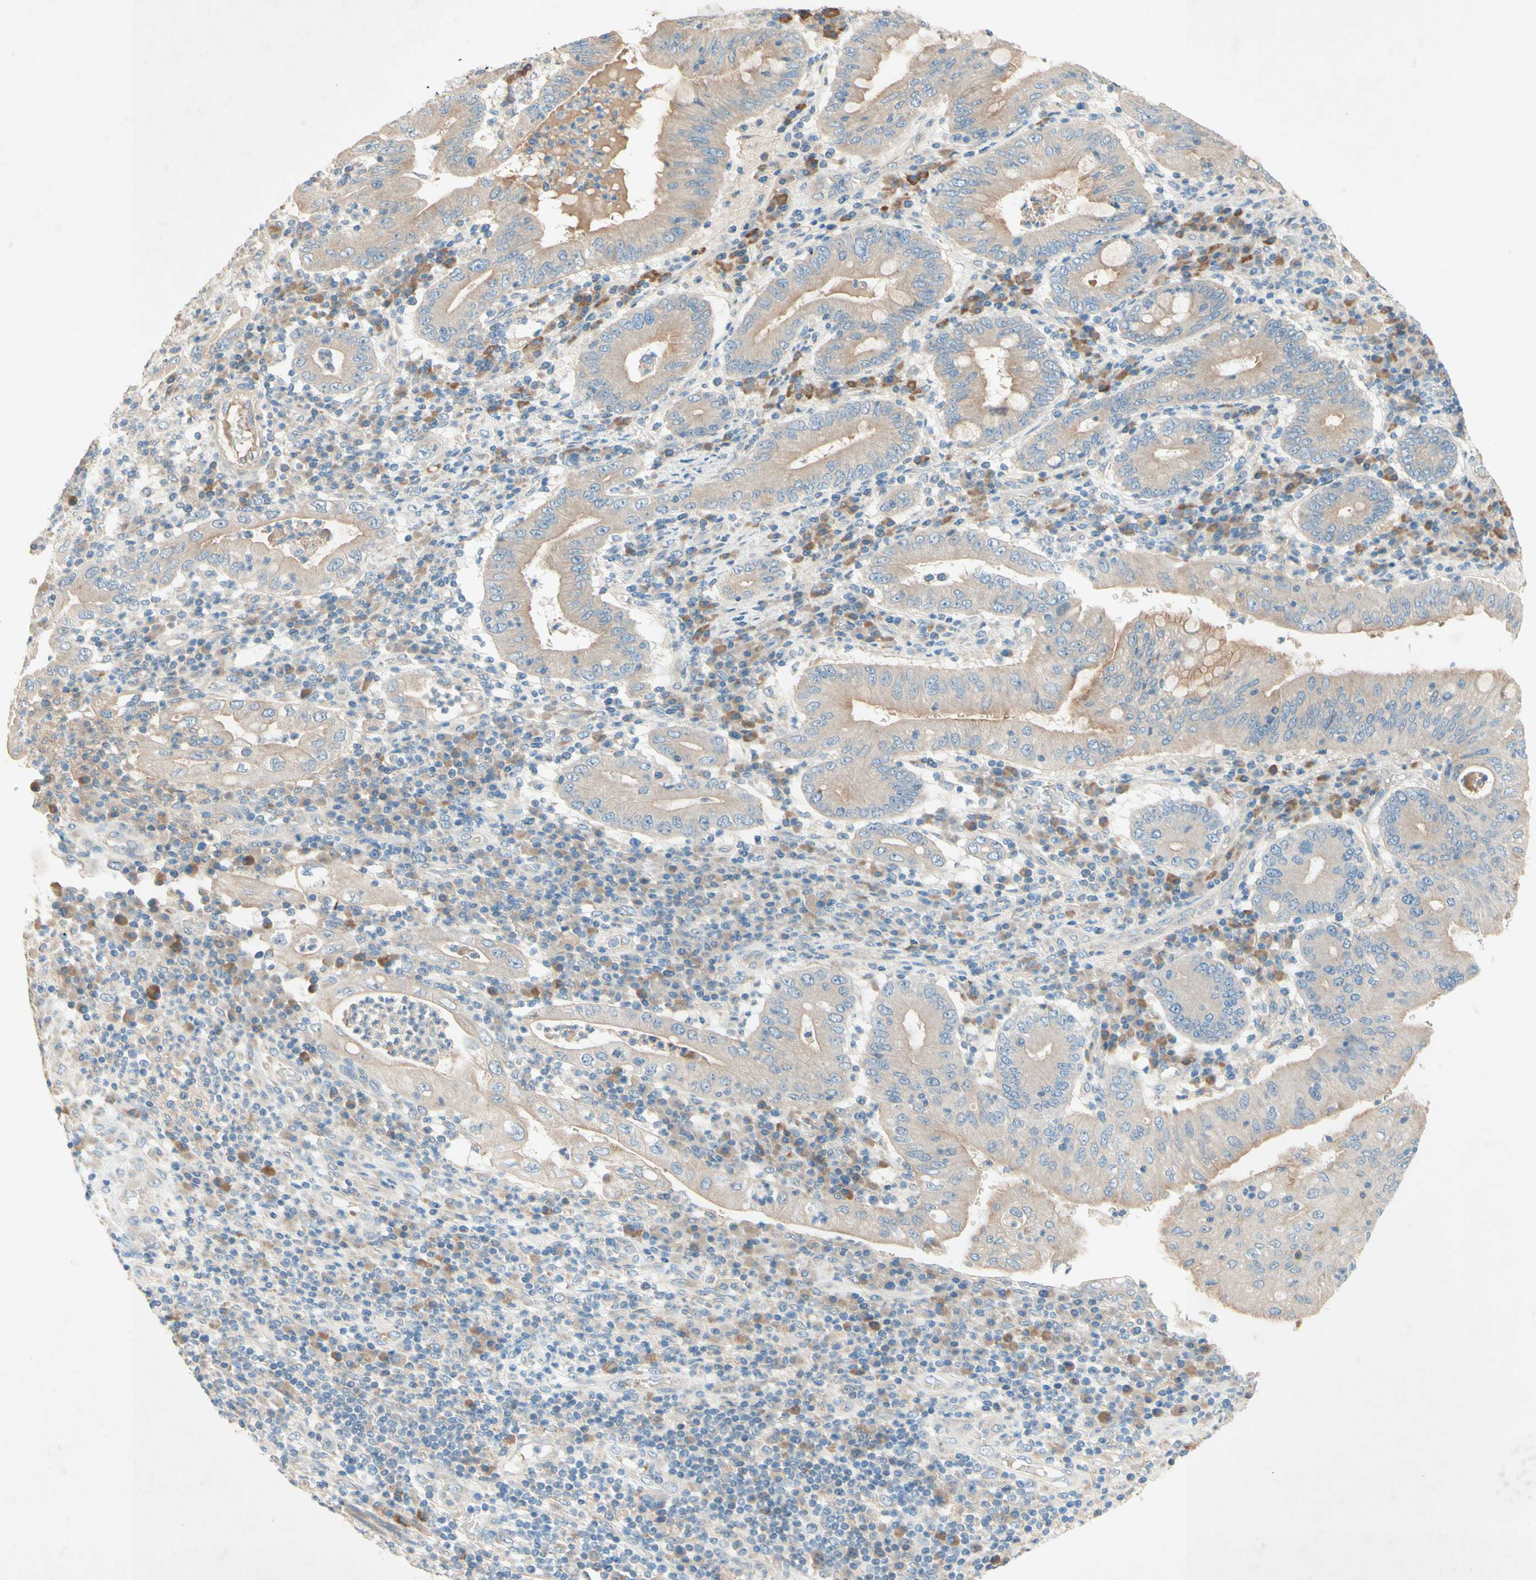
{"staining": {"intensity": "weak", "quantity": "25%-75%", "location": "cytoplasmic/membranous"}, "tissue": "stomach cancer", "cell_type": "Tumor cells", "image_type": "cancer", "snomed": [{"axis": "morphology", "description": "Normal tissue, NOS"}, {"axis": "morphology", "description": "Adenocarcinoma, NOS"}, {"axis": "topography", "description": "Esophagus"}, {"axis": "topography", "description": "Stomach, upper"}, {"axis": "topography", "description": "Peripheral nerve tissue"}], "caption": "Immunohistochemical staining of adenocarcinoma (stomach) shows low levels of weak cytoplasmic/membranous staining in approximately 25%-75% of tumor cells.", "gene": "IL2", "patient": {"sex": "male", "age": 62}}